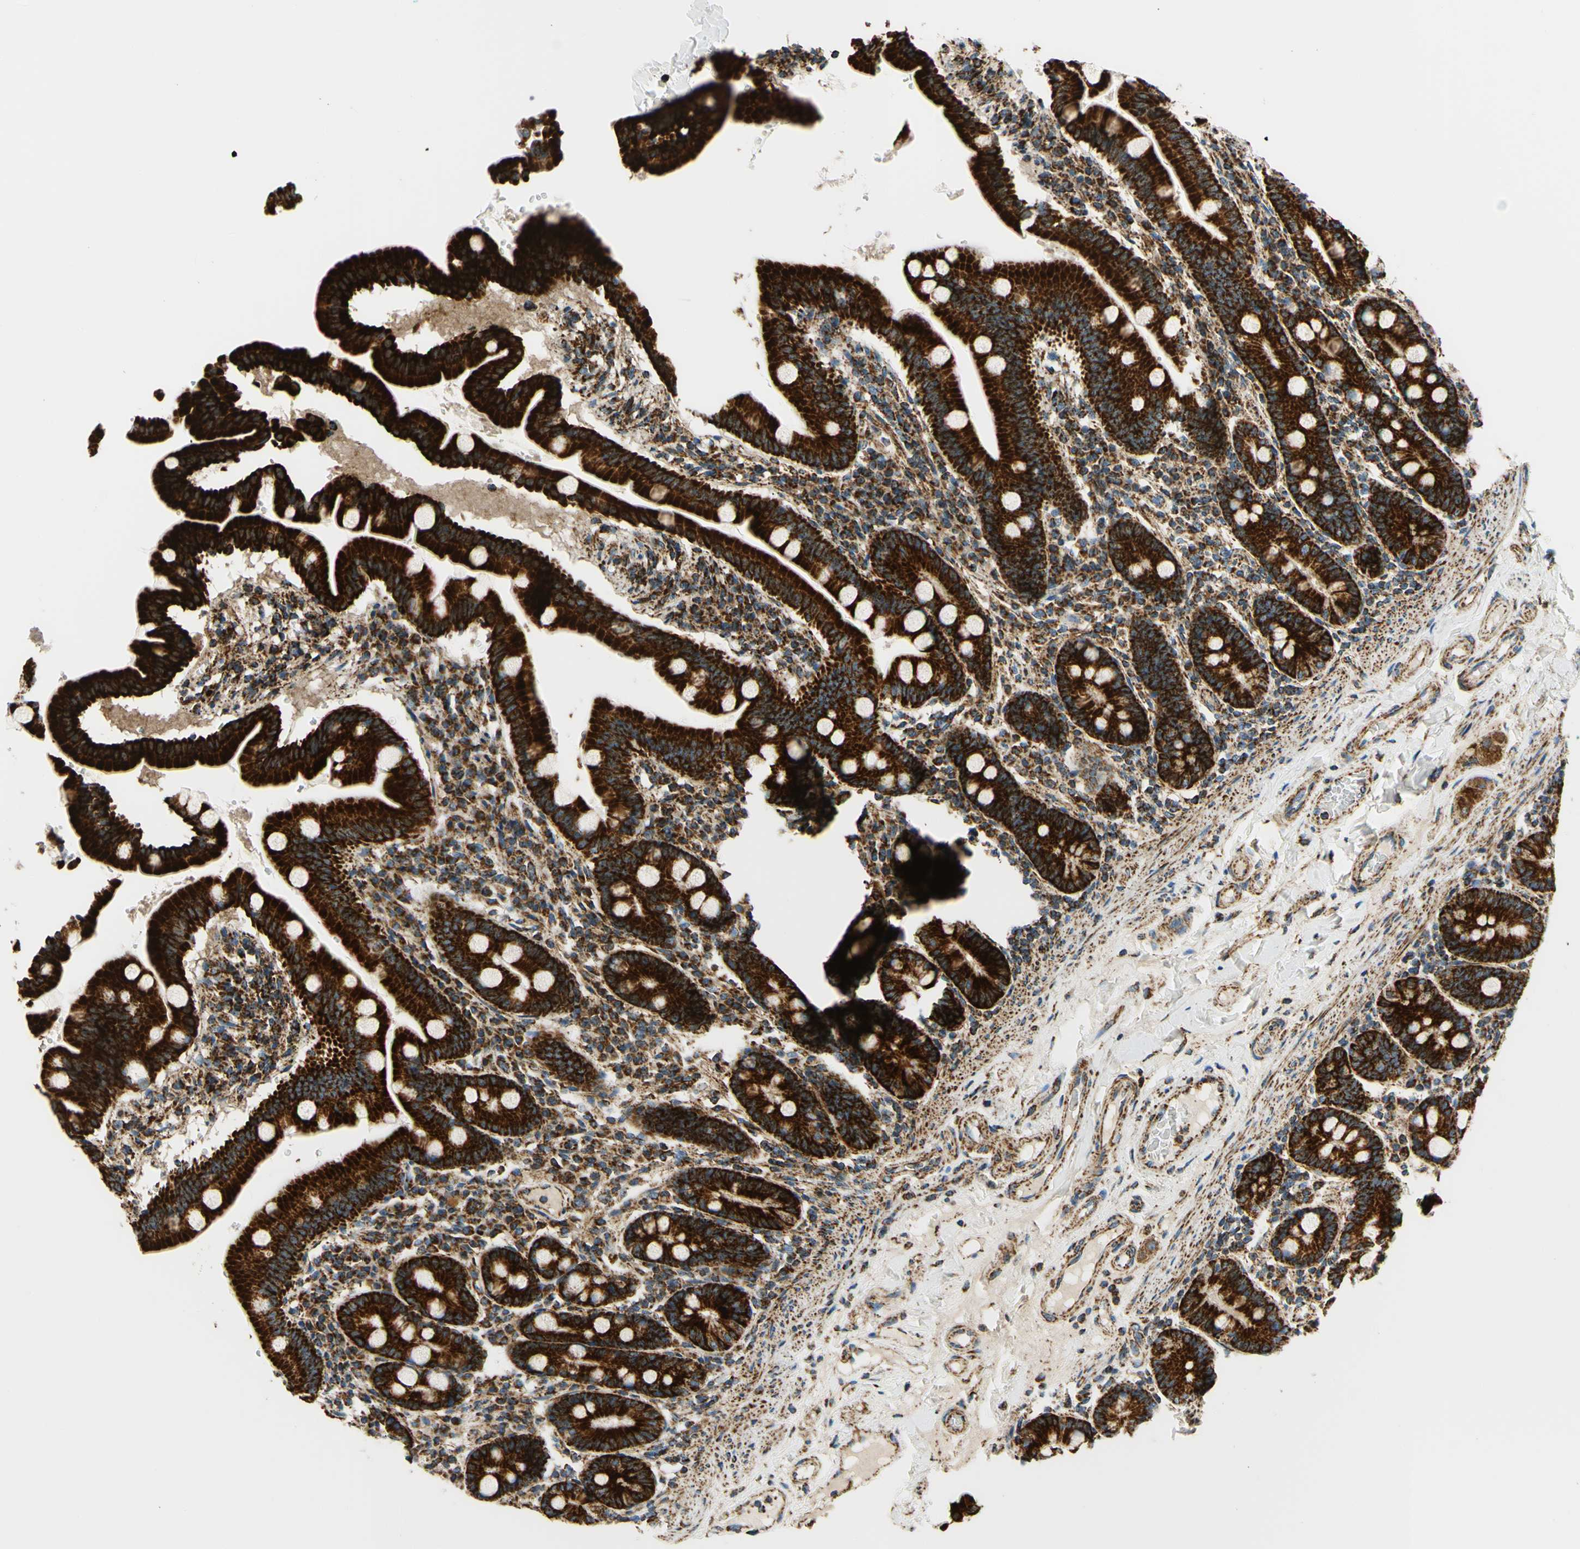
{"staining": {"intensity": "strong", "quantity": ">75%", "location": "cytoplasmic/membranous"}, "tissue": "duodenum", "cell_type": "Glandular cells", "image_type": "normal", "snomed": [{"axis": "morphology", "description": "Normal tissue, NOS"}, {"axis": "topography", "description": "Duodenum"}], "caption": "Strong cytoplasmic/membranous staining is appreciated in about >75% of glandular cells in benign duodenum. (Stains: DAB (3,3'-diaminobenzidine) in brown, nuclei in blue, Microscopy: brightfield microscopy at high magnification).", "gene": "MAVS", "patient": {"sex": "male", "age": 50}}